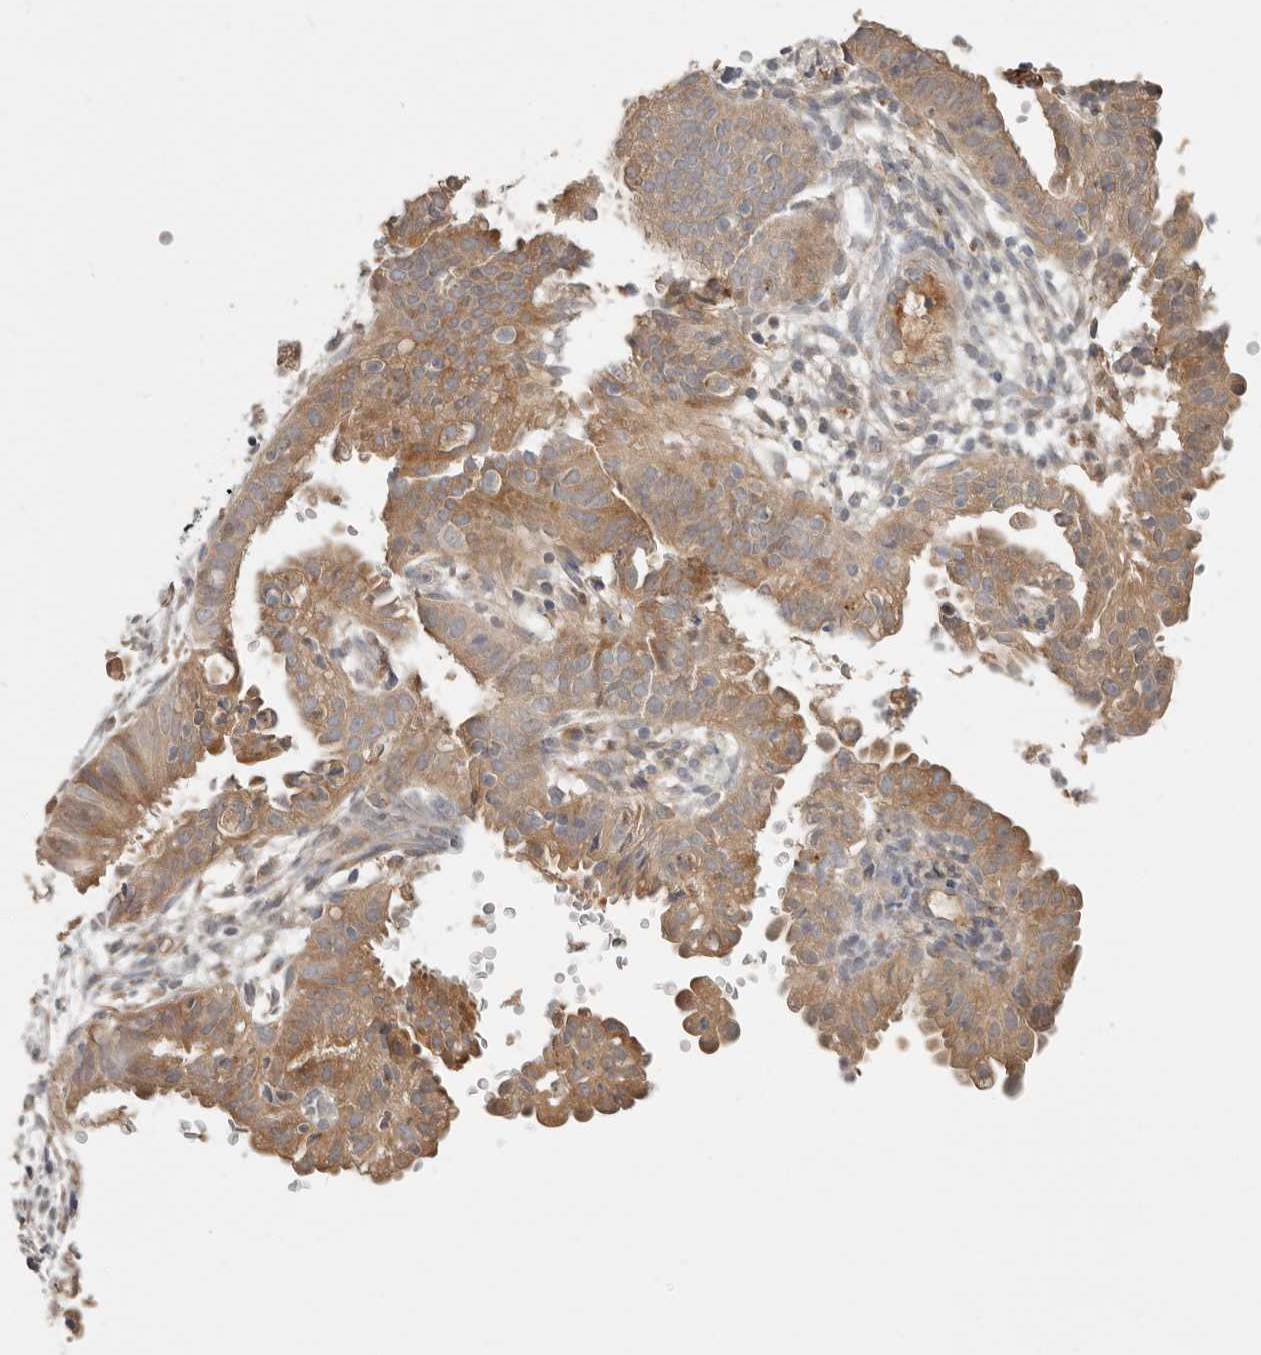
{"staining": {"intensity": "moderate", "quantity": ">75%", "location": "cytoplasmic/membranous"}, "tissue": "endometrial cancer", "cell_type": "Tumor cells", "image_type": "cancer", "snomed": [{"axis": "morphology", "description": "Adenocarcinoma, NOS"}, {"axis": "topography", "description": "Endometrium"}], "caption": "Adenocarcinoma (endometrial) stained with a brown dye shows moderate cytoplasmic/membranous positive positivity in approximately >75% of tumor cells.", "gene": "ARHGEF10L", "patient": {"sex": "female", "age": 51}}